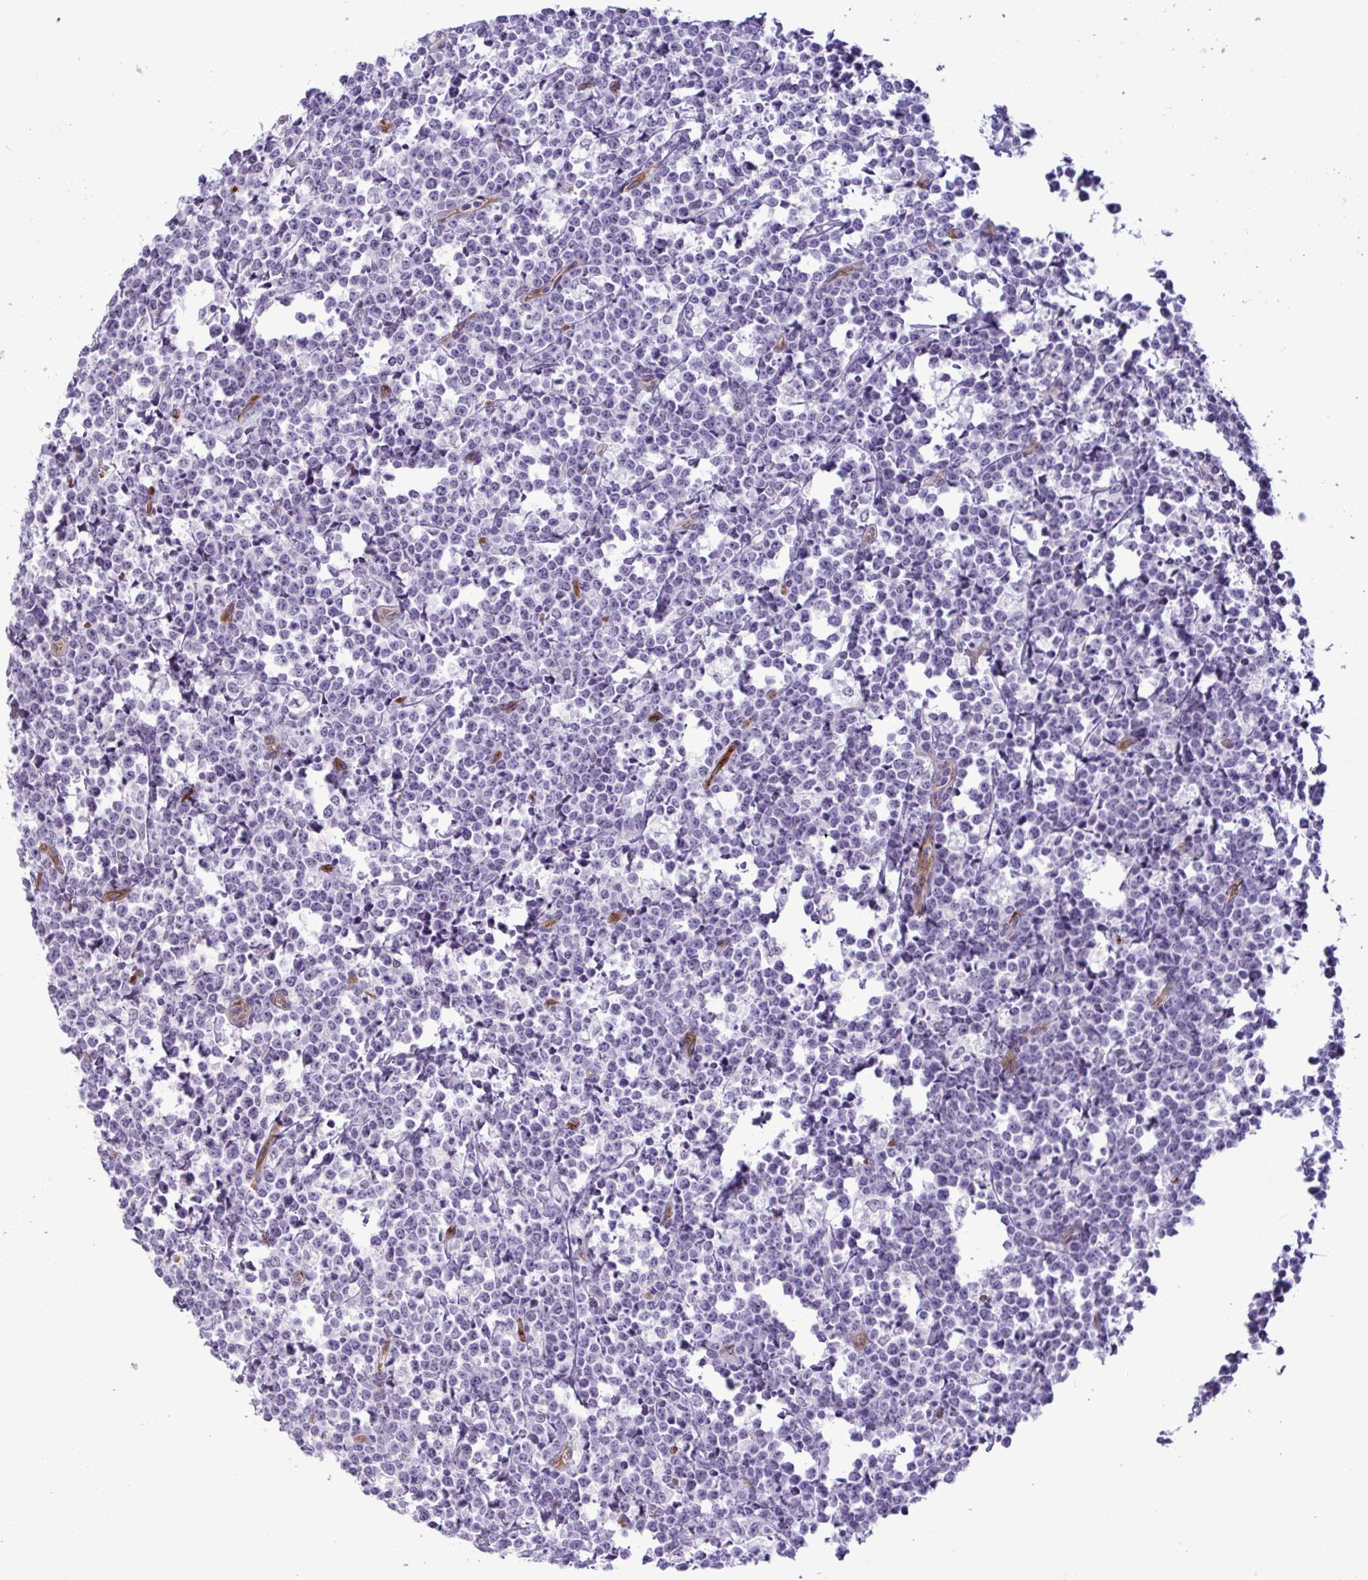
{"staining": {"intensity": "negative", "quantity": "none", "location": "none"}, "tissue": "lymphoma", "cell_type": "Tumor cells", "image_type": "cancer", "snomed": [{"axis": "morphology", "description": "Malignant lymphoma, non-Hodgkin's type, High grade"}, {"axis": "topography", "description": "Small intestine"}], "caption": "Tumor cells show no significant protein expression in high-grade malignant lymphoma, non-Hodgkin's type. (Brightfield microscopy of DAB IHC at high magnification).", "gene": "EML1", "patient": {"sex": "female", "age": 56}}